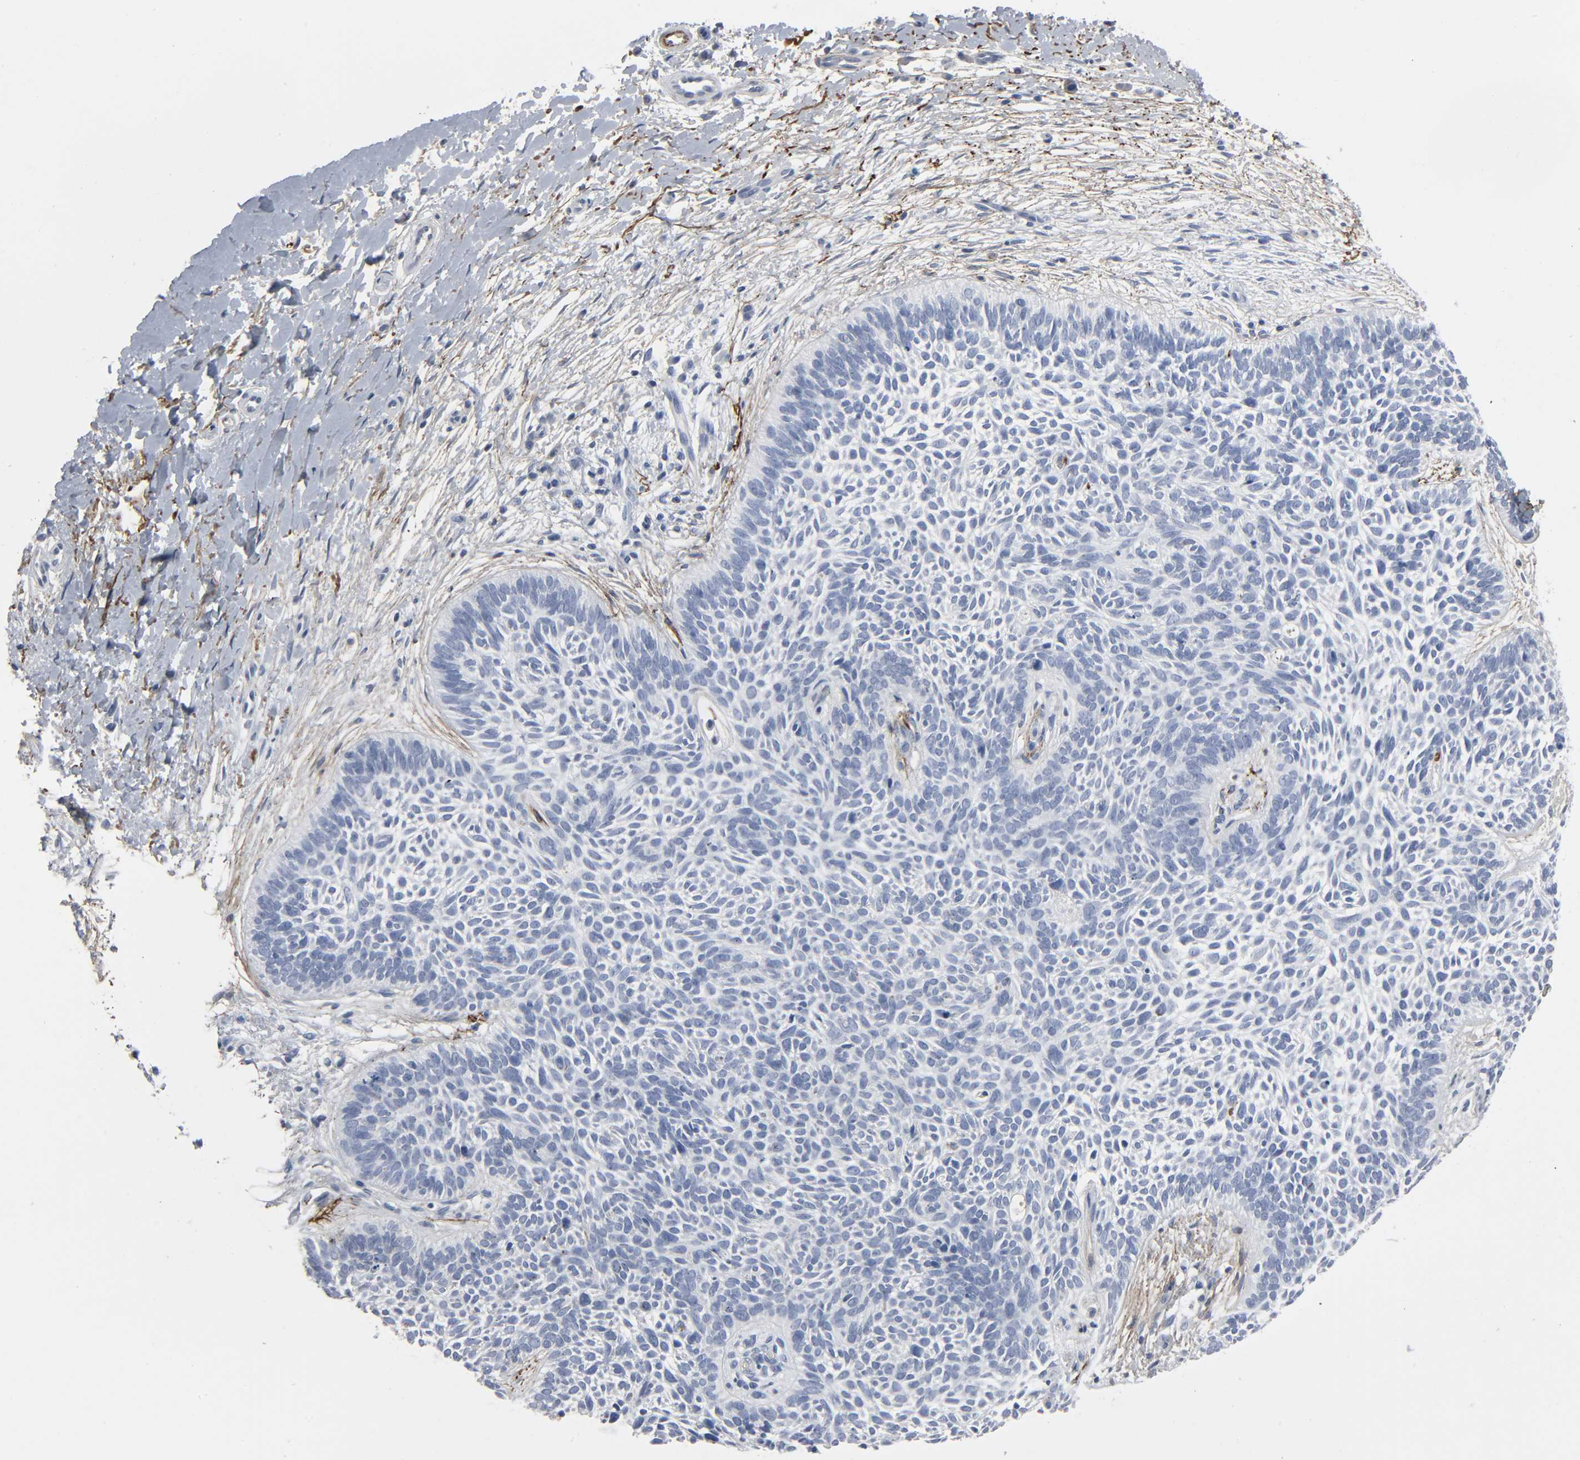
{"staining": {"intensity": "negative", "quantity": "none", "location": "none"}, "tissue": "skin cancer", "cell_type": "Tumor cells", "image_type": "cancer", "snomed": [{"axis": "morphology", "description": "Basal cell carcinoma"}, {"axis": "topography", "description": "Skin"}], "caption": "Immunohistochemistry (IHC) histopathology image of neoplastic tissue: human skin cancer (basal cell carcinoma) stained with DAB (3,3'-diaminobenzidine) demonstrates no significant protein positivity in tumor cells. The staining is performed using DAB brown chromogen with nuclei counter-stained in using hematoxylin.", "gene": "FBLN5", "patient": {"sex": "female", "age": 79}}